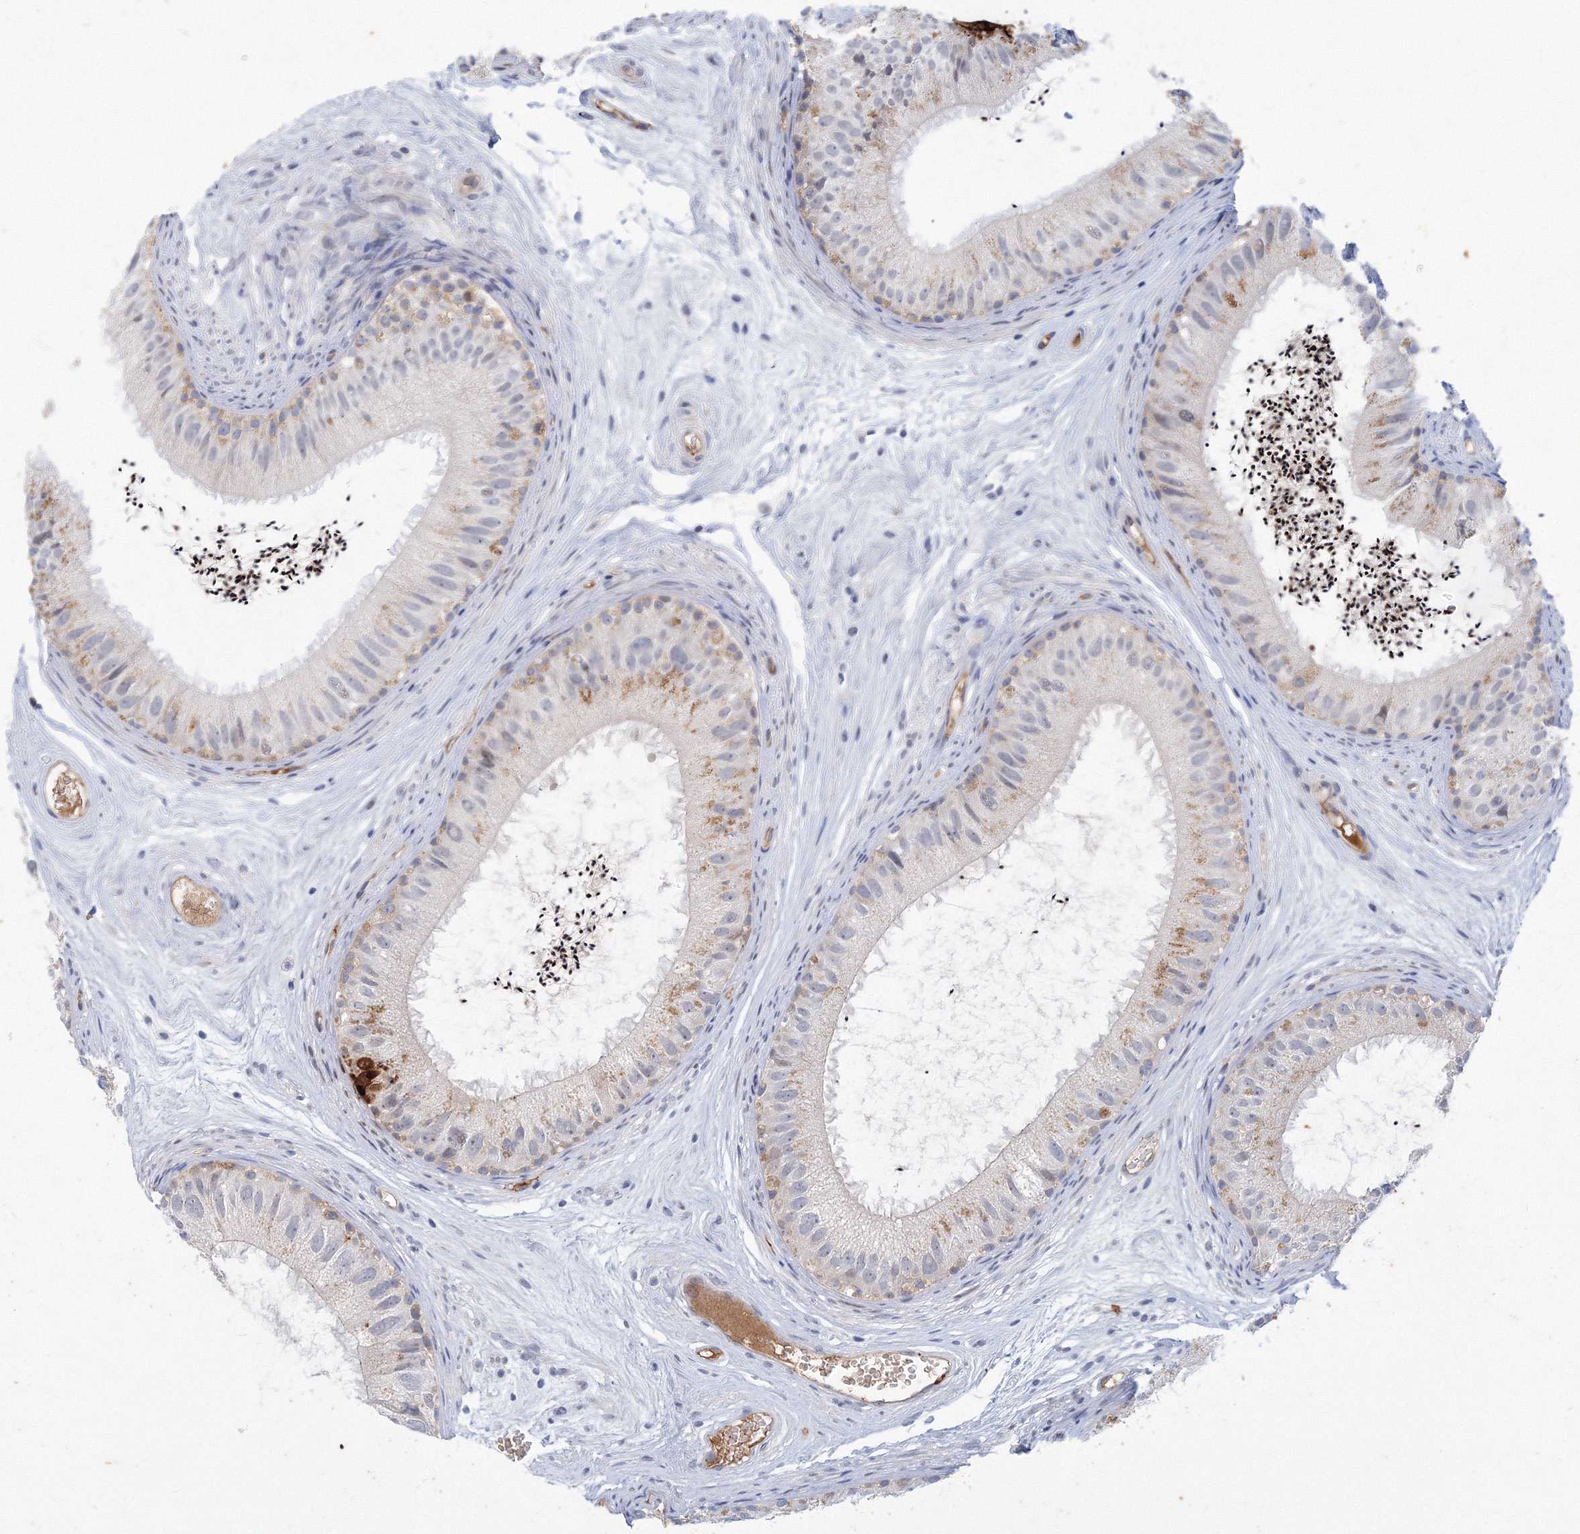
{"staining": {"intensity": "weak", "quantity": "<25%", "location": "cytoplasmic/membranous"}, "tissue": "epididymis", "cell_type": "Glandular cells", "image_type": "normal", "snomed": [{"axis": "morphology", "description": "Normal tissue, NOS"}, {"axis": "topography", "description": "Epididymis"}], "caption": "IHC of benign human epididymis reveals no positivity in glandular cells. (Immunohistochemistry, brightfield microscopy, high magnification).", "gene": "TANC1", "patient": {"sex": "male", "age": 77}}